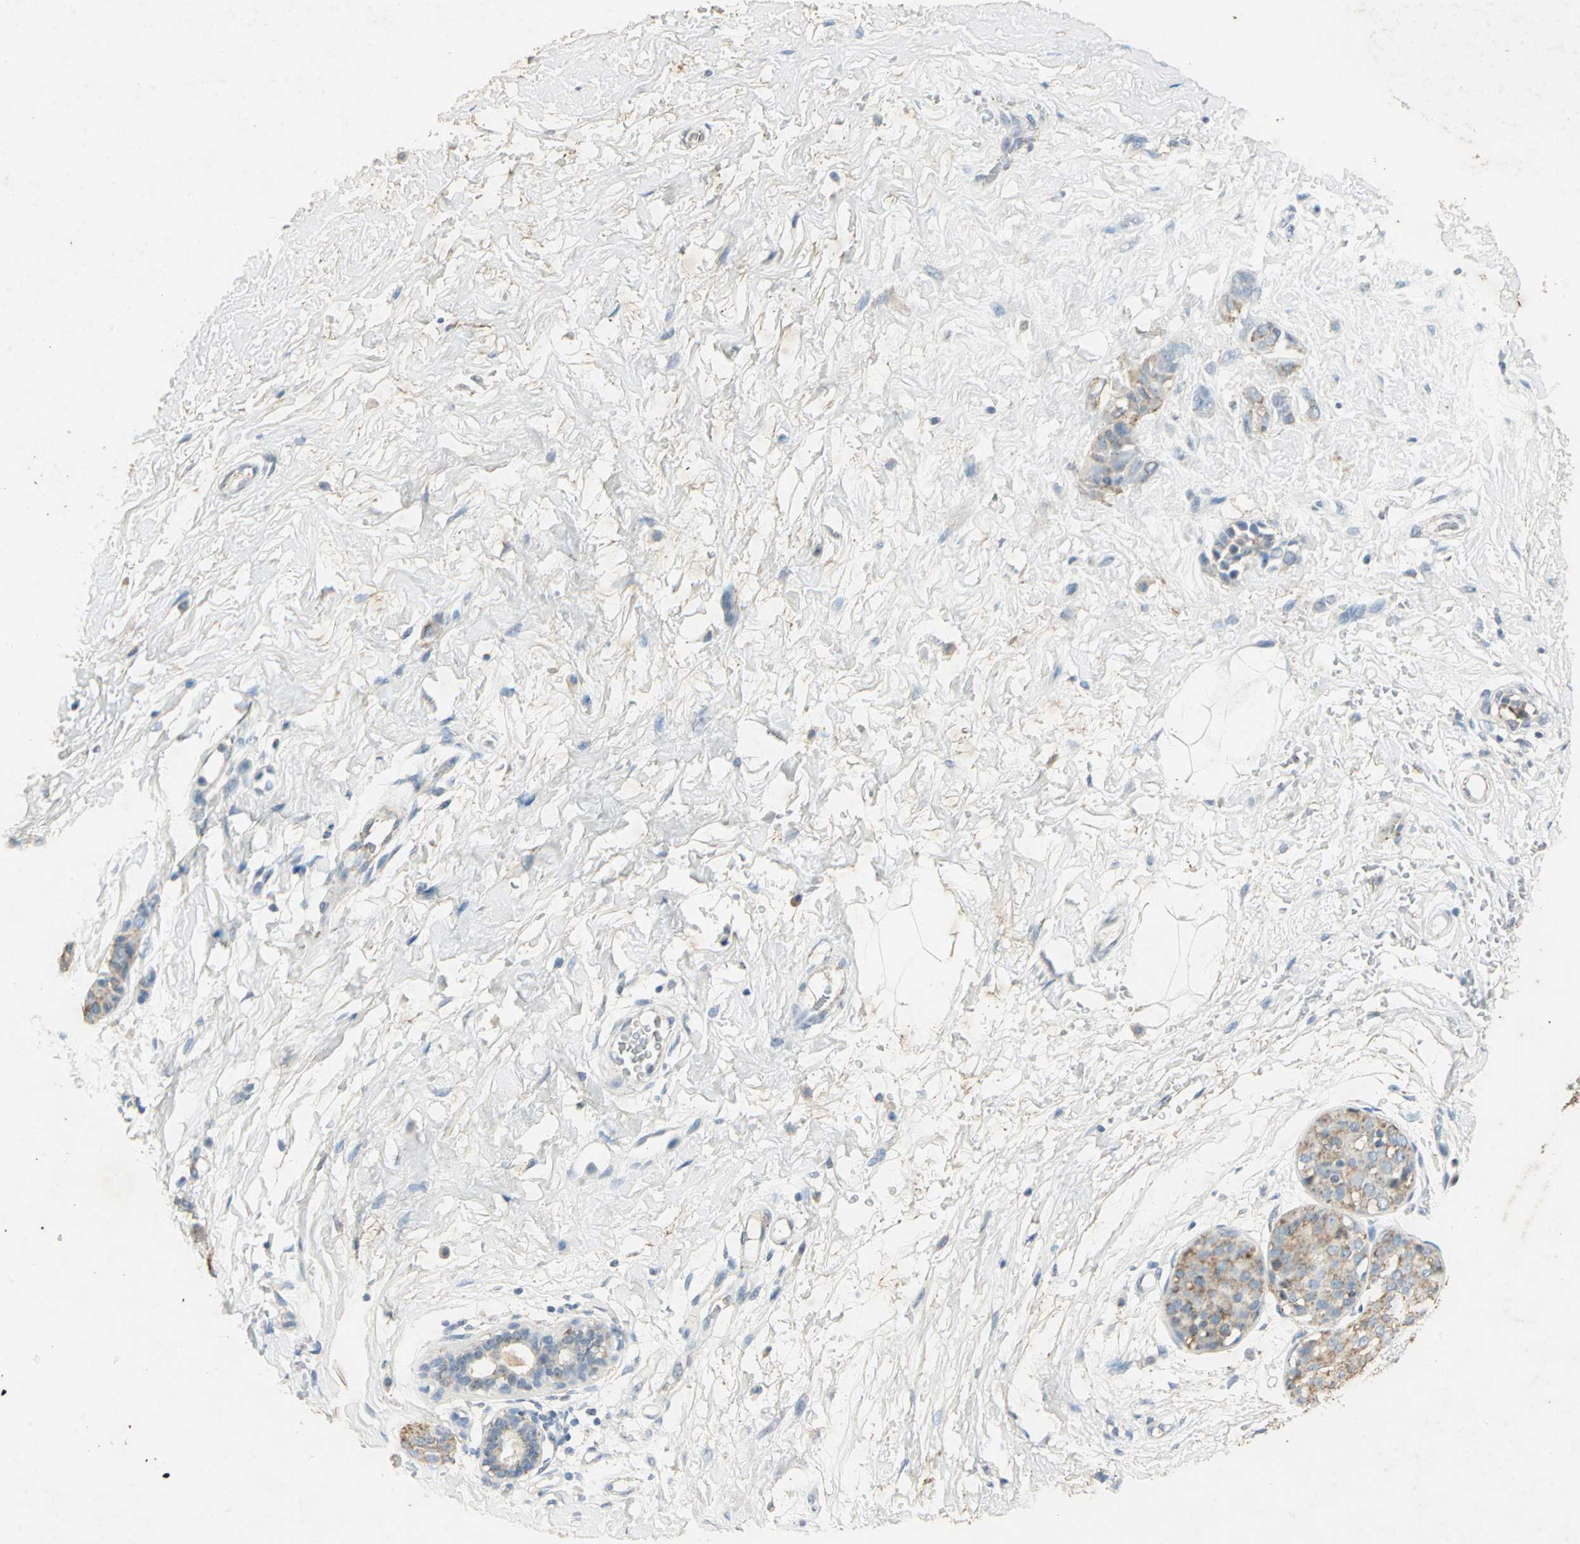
{"staining": {"intensity": "moderate", "quantity": ">75%", "location": "cytoplasmic/membranous"}, "tissue": "breast cancer", "cell_type": "Tumor cells", "image_type": "cancer", "snomed": [{"axis": "morphology", "description": "Lobular carcinoma, in situ"}, {"axis": "morphology", "description": "Lobular carcinoma"}, {"axis": "topography", "description": "Breast"}], "caption": "Human lobular carcinoma (breast) stained for a protein (brown) reveals moderate cytoplasmic/membranous positive expression in approximately >75% of tumor cells.", "gene": "CAMK2B", "patient": {"sex": "female", "age": 41}}